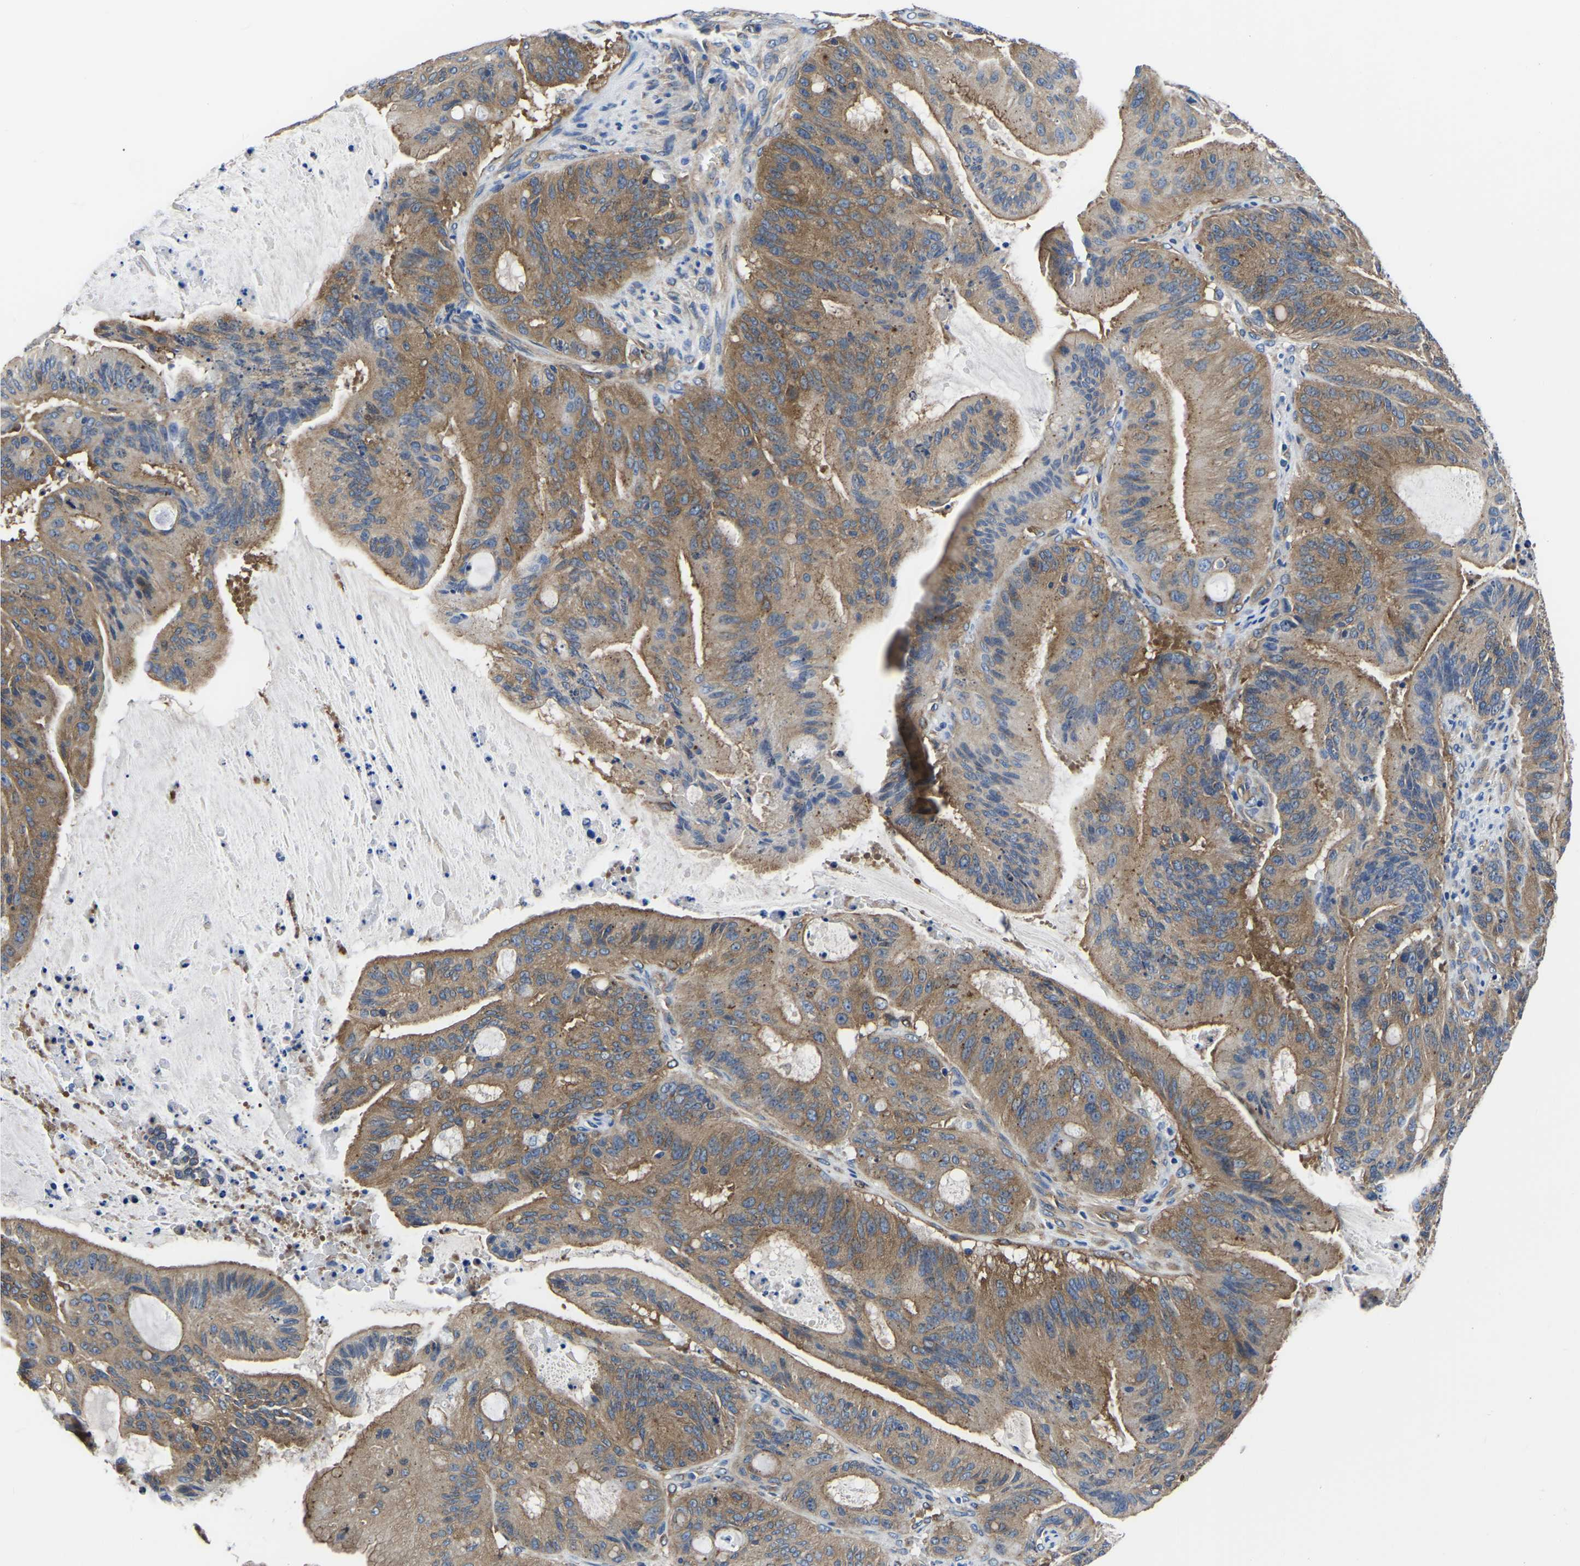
{"staining": {"intensity": "moderate", "quantity": ">75%", "location": "cytoplasmic/membranous"}, "tissue": "liver cancer", "cell_type": "Tumor cells", "image_type": "cancer", "snomed": [{"axis": "morphology", "description": "Normal tissue, NOS"}, {"axis": "morphology", "description": "Cholangiocarcinoma"}, {"axis": "topography", "description": "Liver"}, {"axis": "topography", "description": "Peripheral nerve tissue"}], "caption": "Human liver cancer (cholangiocarcinoma) stained with a protein marker exhibits moderate staining in tumor cells.", "gene": "TFG", "patient": {"sex": "female", "age": 73}}